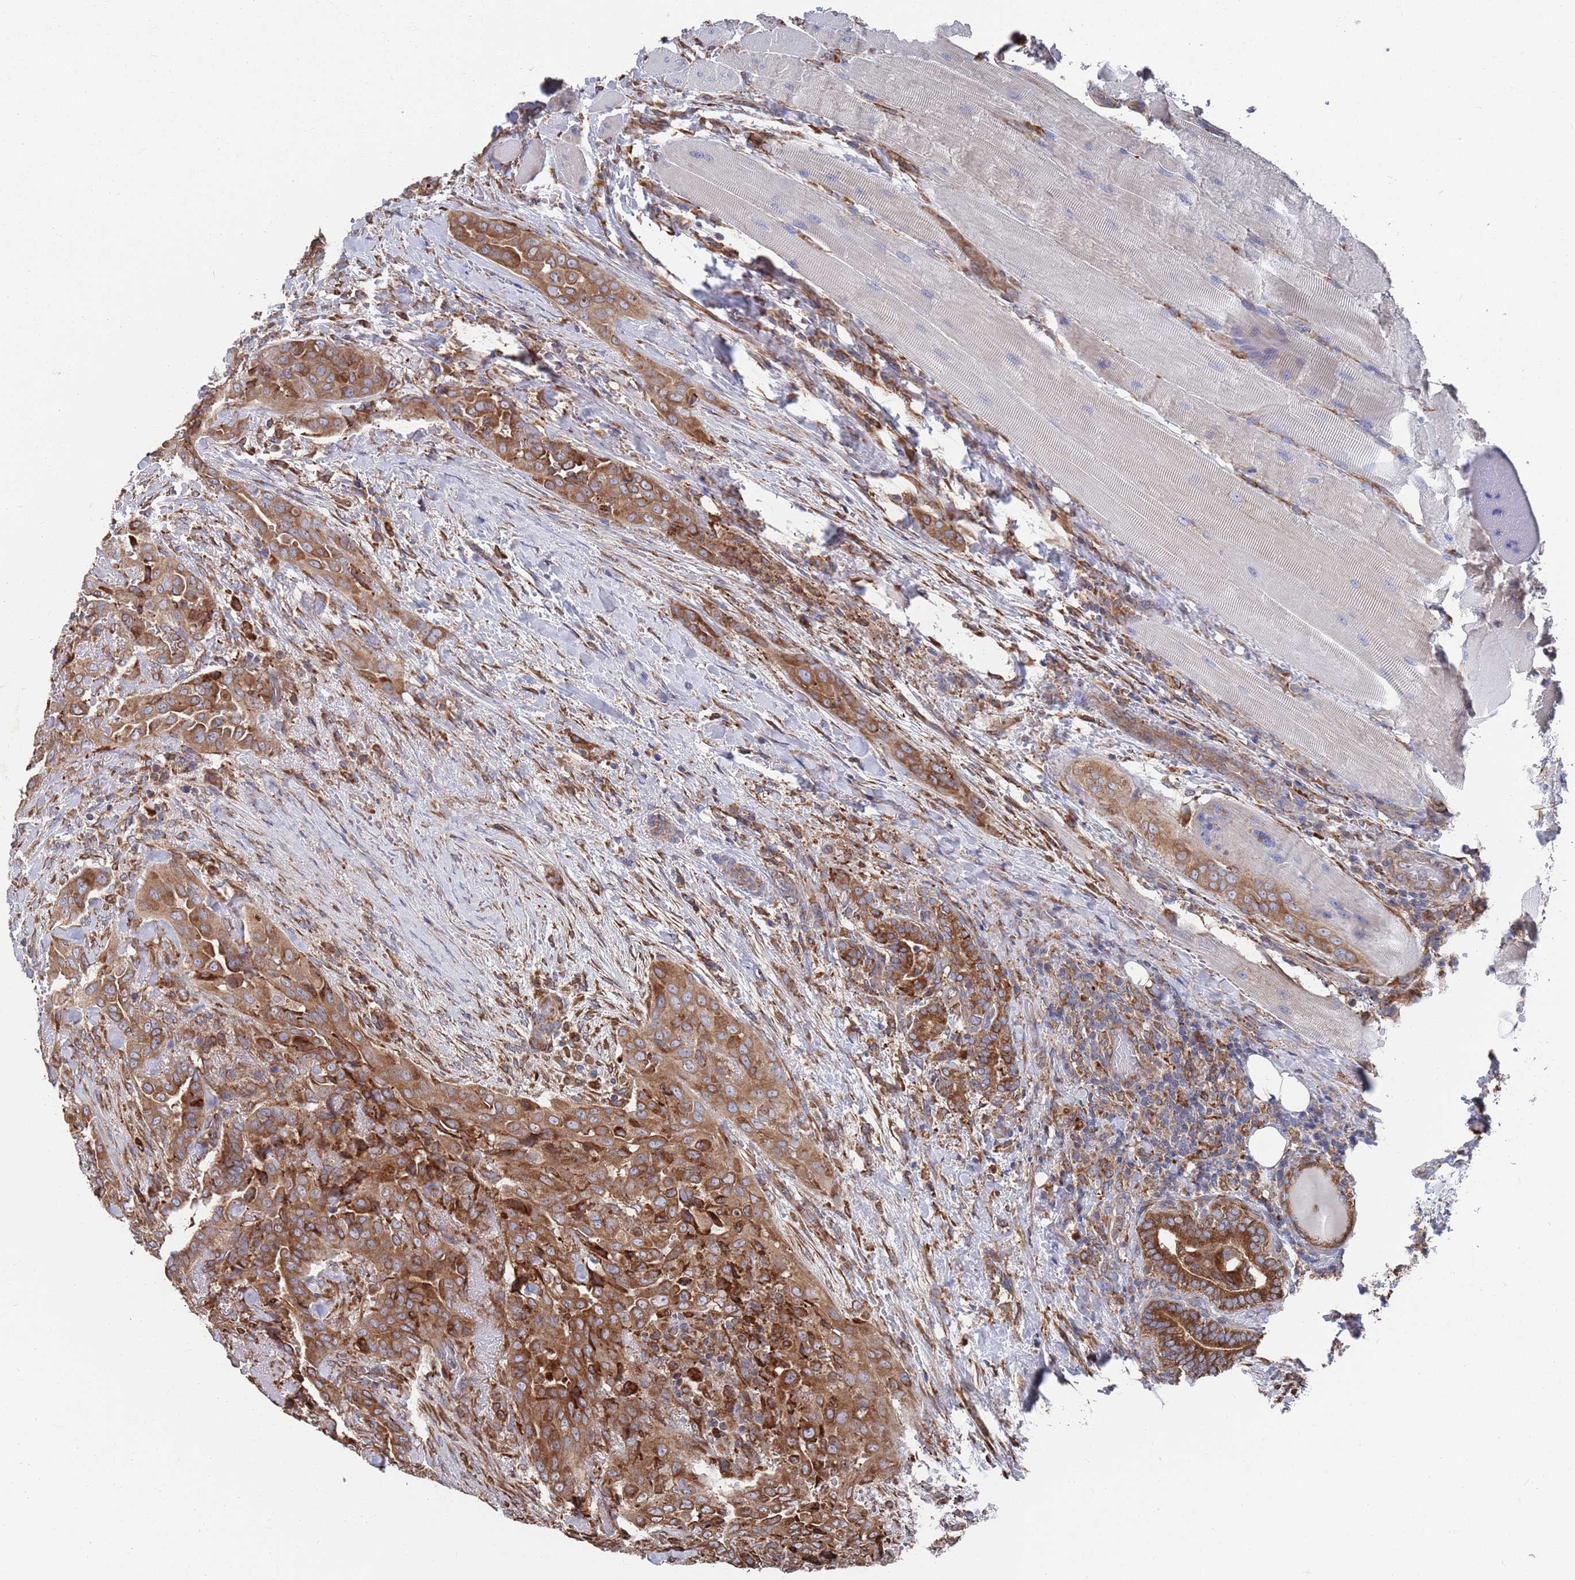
{"staining": {"intensity": "moderate", "quantity": ">75%", "location": "cytoplasmic/membranous"}, "tissue": "thyroid cancer", "cell_type": "Tumor cells", "image_type": "cancer", "snomed": [{"axis": "morphology", "description": "Papillary adenocarcinoma, NOS"}, {"axis": "topography", "description": "Thyroid gland"}], "caption": "Immunohistochemical staining of human thyroid cancer (papillary adenocarcinoma) displays moderate cytoplasmic/membranous protein positivity in approximately >75% of tumor cells. The protein is stained brown, and the nuclei are stained in blue (DAB IHC with brightfield microscopy, high magnification).", "gene": "GID8", "patient": {"sex": "male", "age": 61}}